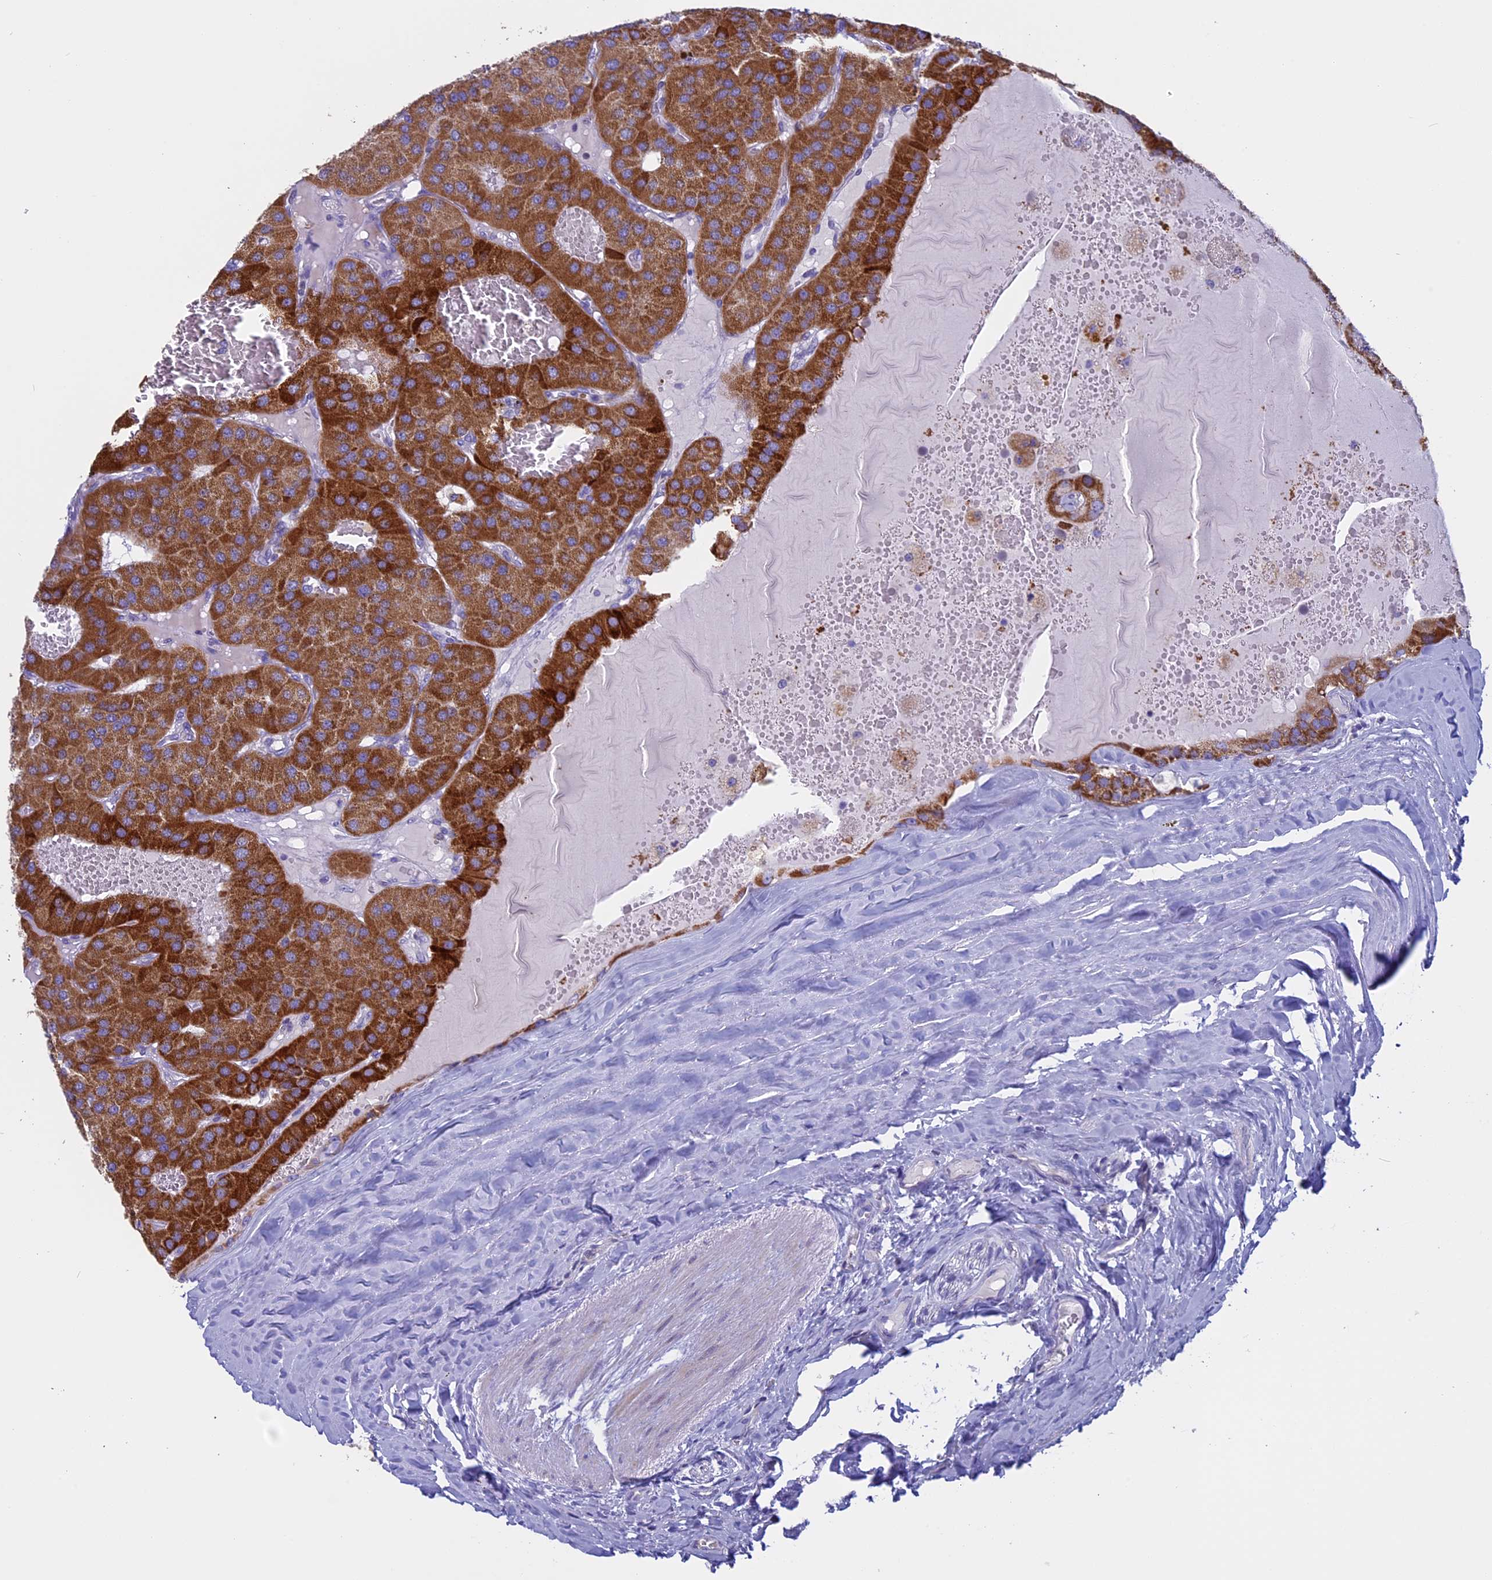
{"staining": {"intensity": "strong", "quantity": ">75%", "location": "cytoplasmic/membranous"}, "tissue": "parathyroid gland", "cell_type": "Glandular cells", "image_type": "normal", "snomed": [{"axis": "morphology", "description": "Normal tissue, NOS"}, {"axis": "morphology", "description": "Adenoma, NOS"}, {"axis": "topography", "description": "Parathyroid gland"}], "caption": "This image shows immunohistochemistry staining of benign parathyroid gland, with high strong cytoplasmic/membranous staining in approximately >75% of glandular cells.", "gene": "ZNF563", "patient": {"sex": "female", "age": 86}}